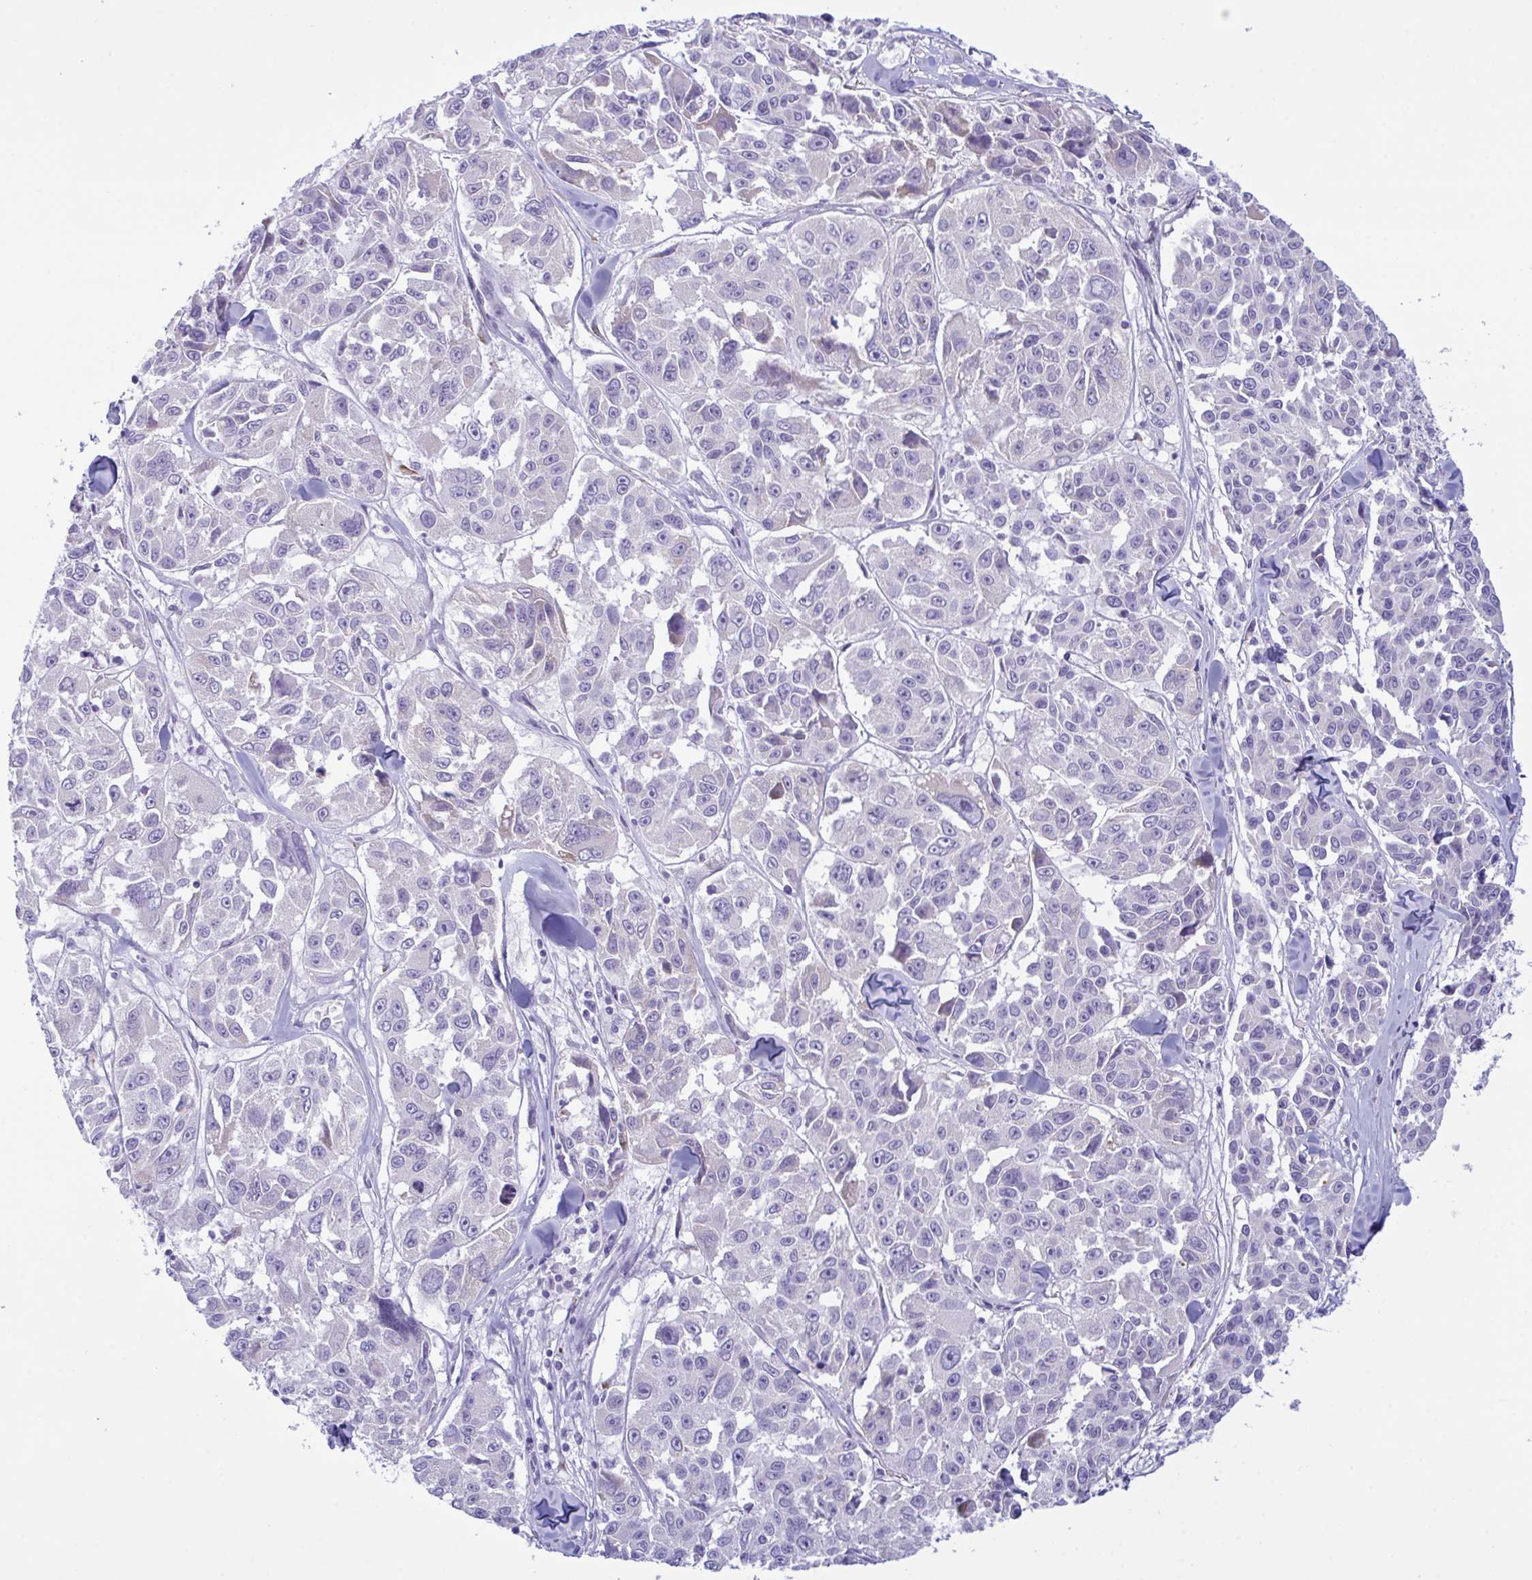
{"staining": {"intensity": "negative", "quantity": "none", "location": "none"}, "tissue": "melanoma", "cell_type": "Tumor cells", "image_type": "cancer", "snomed": [{"axis": "morphology", "description": "Malignant melanoma, NOS"}, {"axis": "topography", "description": "Skin"}], "caption": "Tumor cells show no significant protein expression in malignant melanoma.", "gene": "BBS1", "patient": {"sex": "female", "age": 66}}